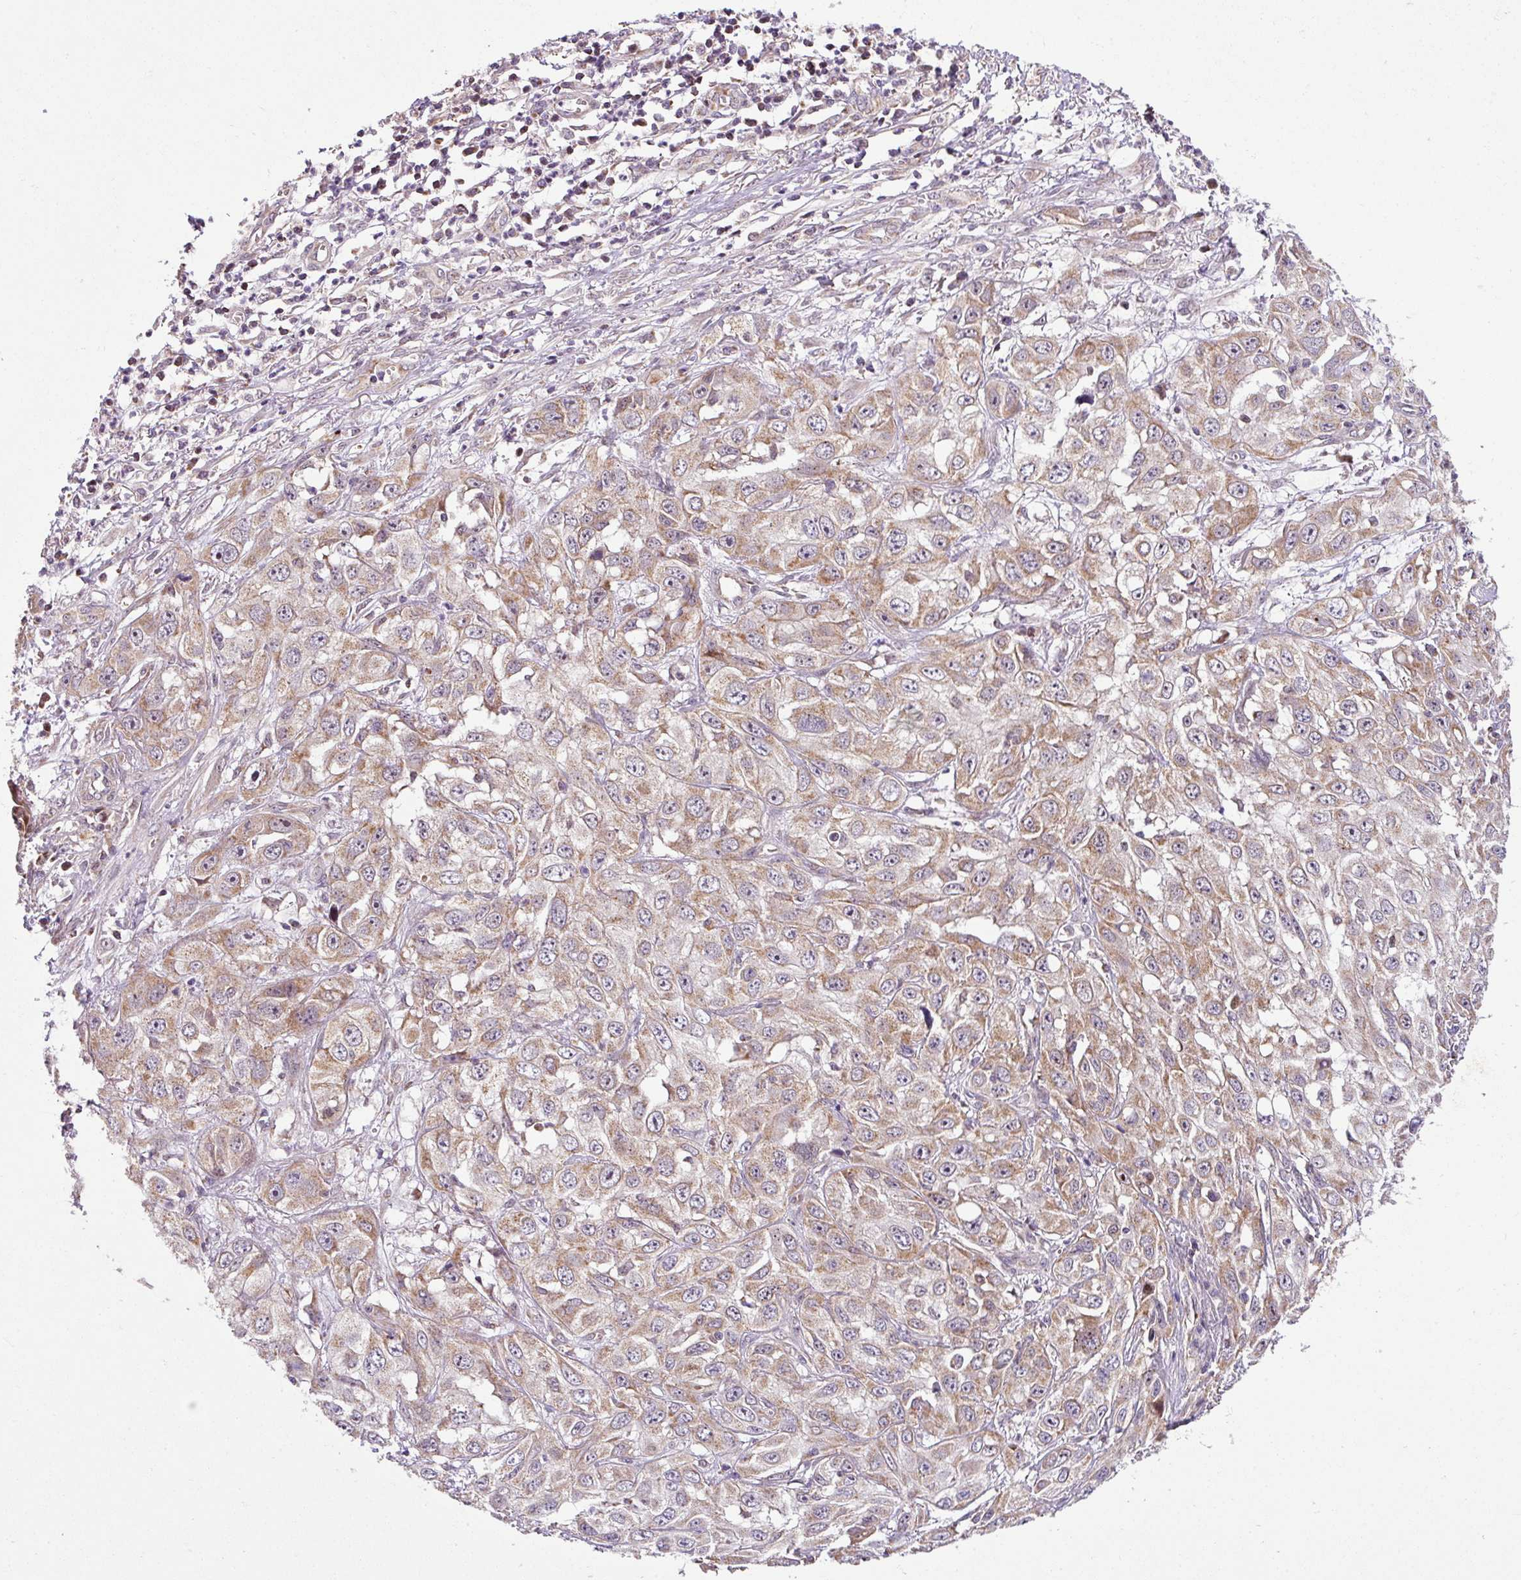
{"staining": {"intensity": "moderate", "quantity": "25%-75%", "location": "cytoplasmic/membranous"}, "tissue": "skin cancer", "cell_type": "Tumor cells", "image_type": "cancer", "snomed": [{"axis": "morphology", "description": "Squamous cell carcinoma, NOS"}, {"axis": "topography", "description": "Skin"}, {"axis": "topography", "description": "Vulva"}], "caption": "Immunohistochemistry (IHC) micrograph of human skin squamous cell carcinoma stained for a protein (brown), which shows medium levels of moderate cytoplasmic/membranous expression in approximately 25%-75% of tumor cells.", "gene": "SARS2", "patient": {"sex": "female", "age": 71}}